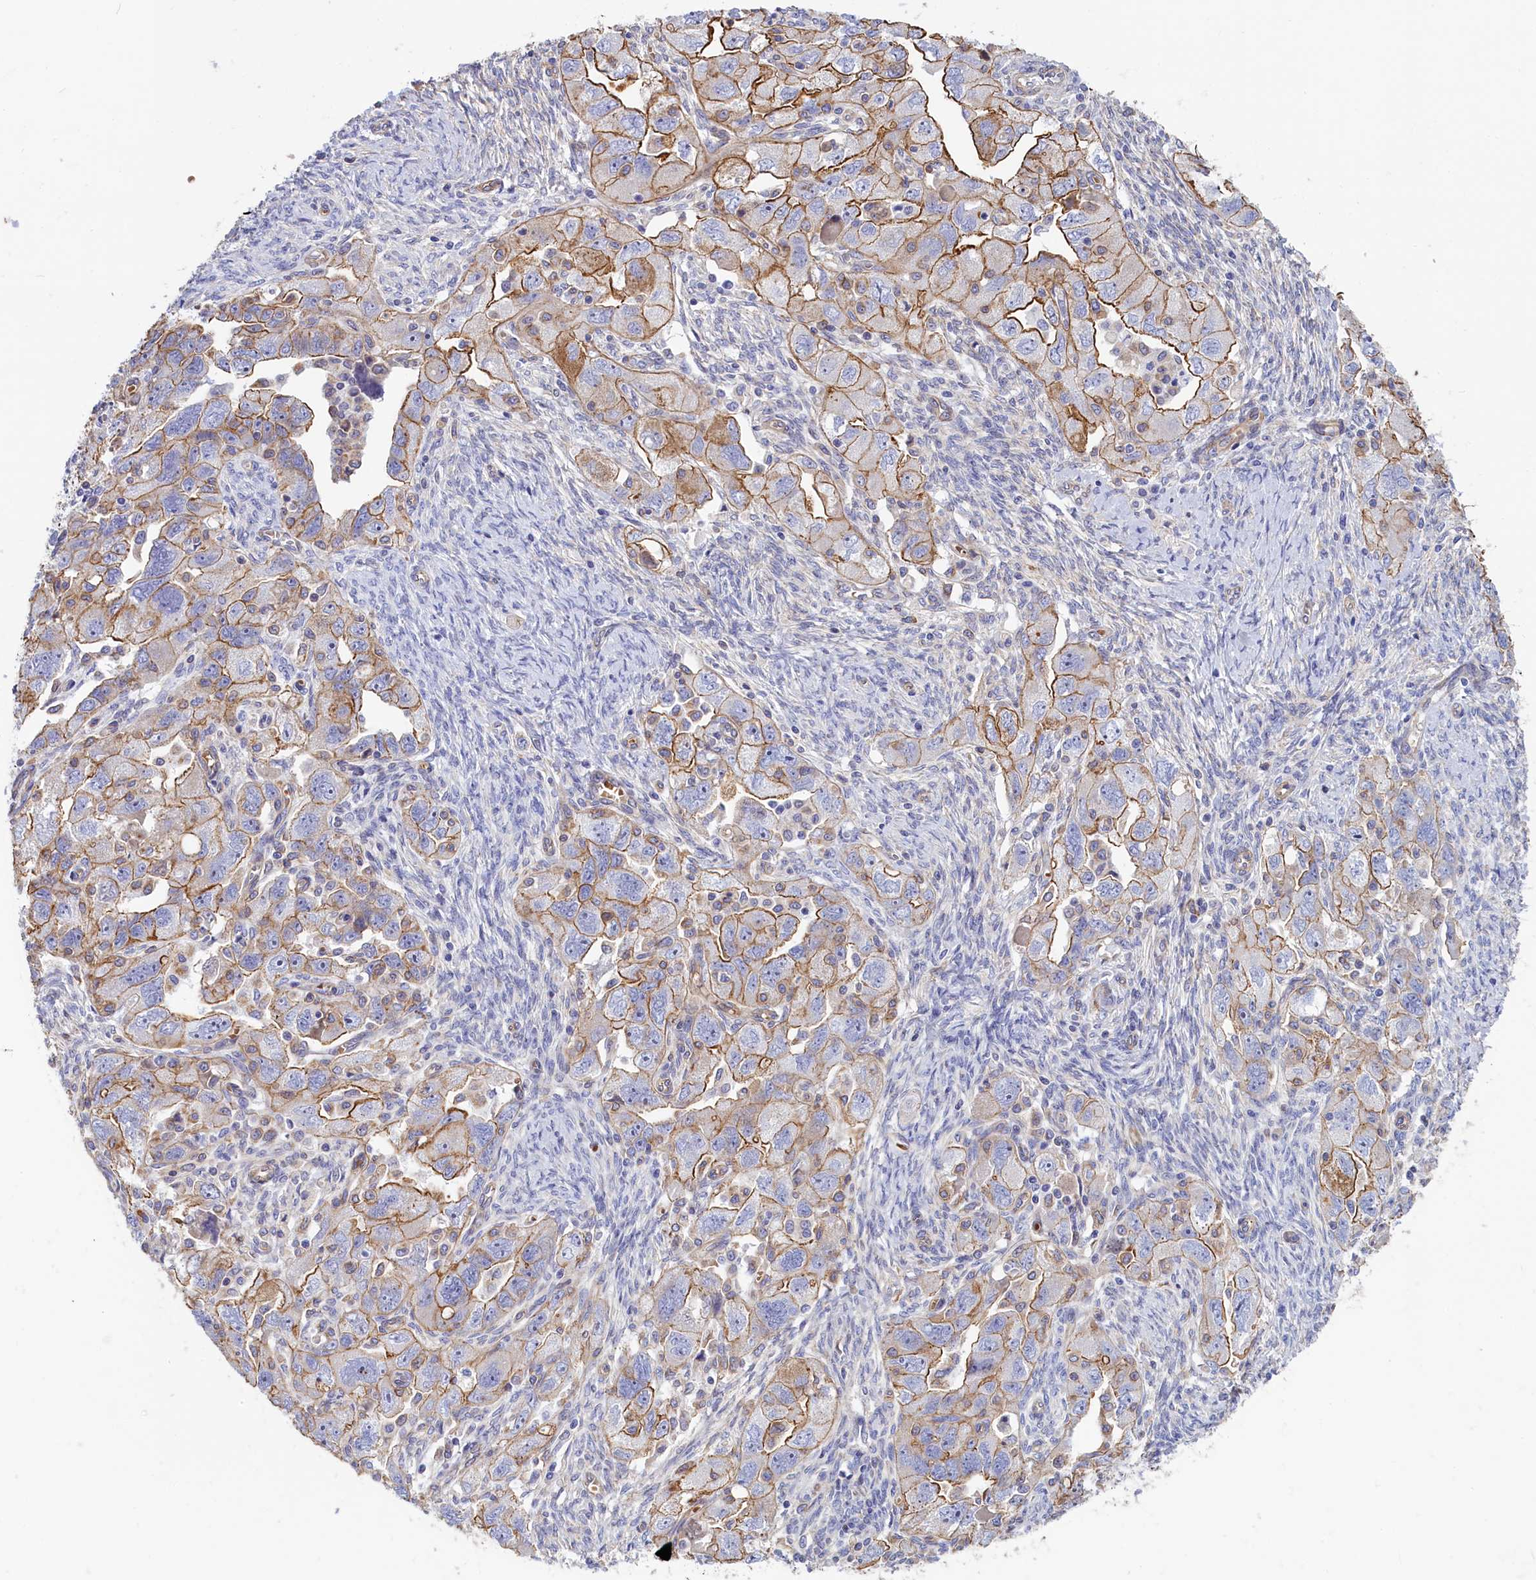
{"staining": {"intensity": "moderate", "quantity": "25%-75%", "location": "cytoplasmic/membranous"}, "tissue": "ovarian cancer", "cell_type": "Tumor cells", "image_type": "cancer", "snomed": [{"axis": "morphology", "description": "Carcinoma, NOS"}, {"axis": "morphology", "description": "Cystadenocarcinoma, serous, NOS"}, {"axis": "topography", "description": "Ovary"}], "caption": "The histopathology image exhibits staining of ovarian cancer, revealing moderate cytoplasmic/membranous protein staining (brown color) within tumor cells.", "gene": "ABCC12", "patient": {"sex": "female", "age": 69}}